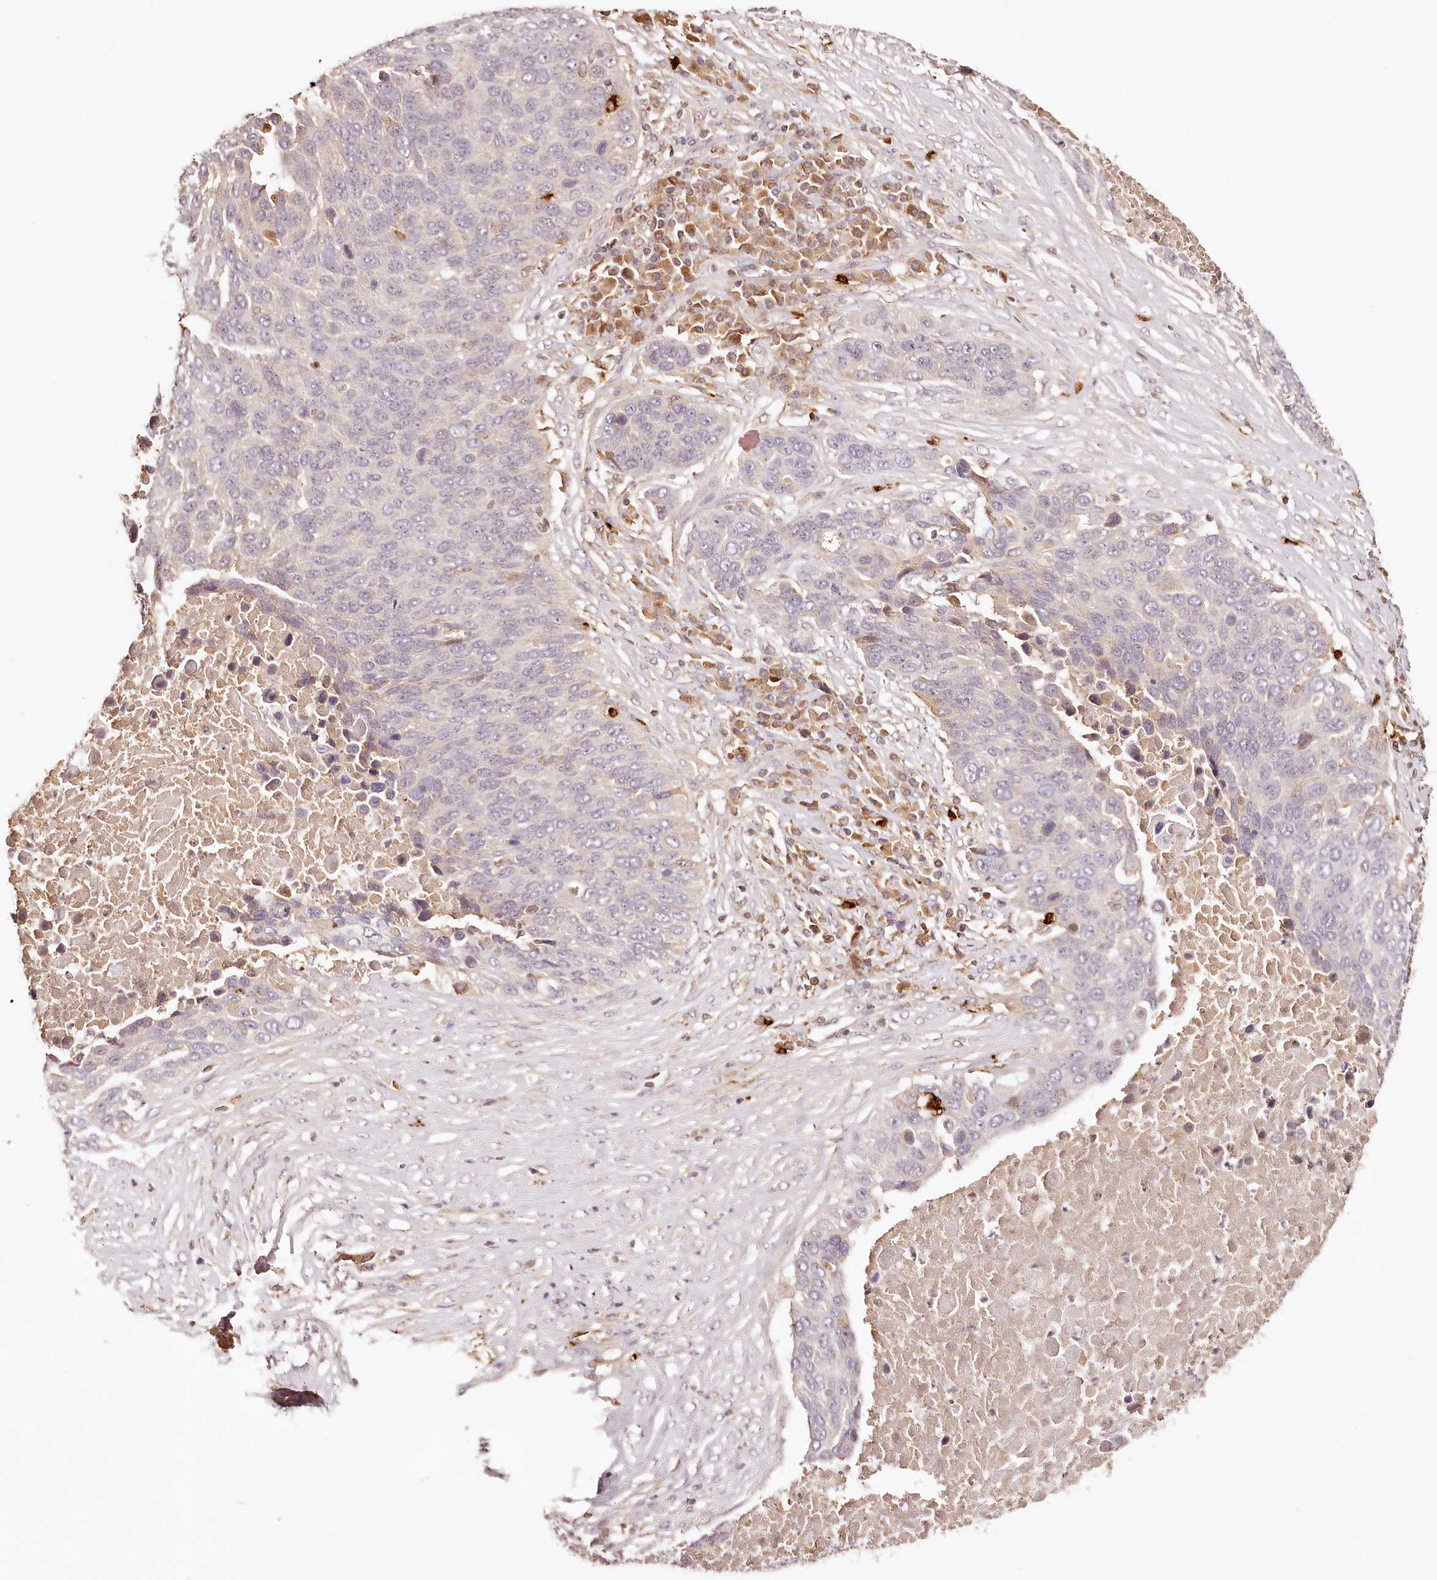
{"staining": {"intensity": "negative", "quantity": "none", "location": "none"}, "tissue": "lung cancer", "cell_type": "Tumor cells", "image_type": "cancer", "snomed": [{"axis": "morphology", "description": "Squamous cell carcinoma, NOS"}, {"axis": "topography", "description": "Lung"}], "caption": "Micrograph shows no protein expression in tumor cells of lung squamous cell carcinoma tissue. (DAB (3,3'-diaminobenzidine) immunohistochemistry (IHC), high magnification).", "gene": "SYNGR1", "patient": {"sex": "male", "age": 66}}